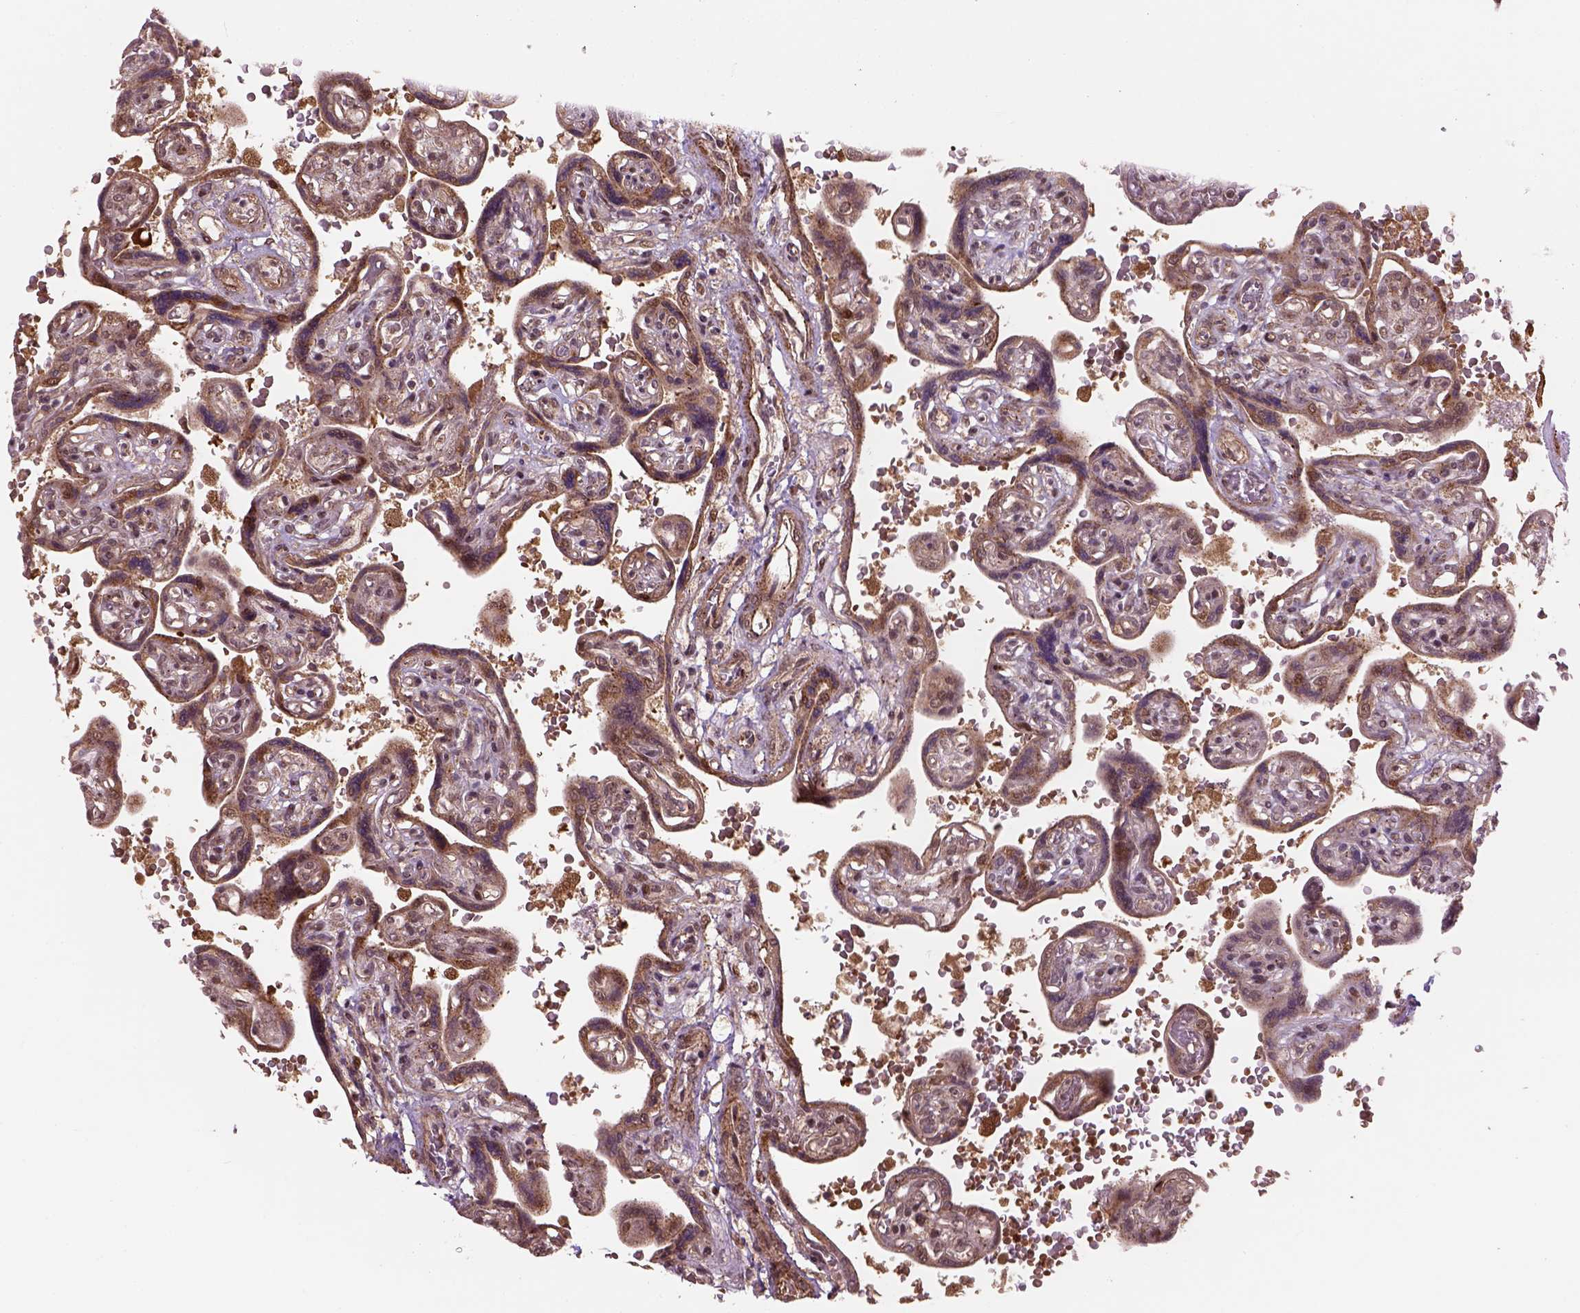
{"staining": {"intensity": "moderate", "quantity": "25%-75%", "location": "cytoplasmic/membranous,nuclear"}, "tissue": "placenta", "cell_type": "Decidual cells", "image_type": "normal", "snomed": [{"axis": "morphology", "description": "Normal tissue, NOS"}, {"axis": "topography", "description": "Placenta"}], "caption": "Placenta stained with a brown dye demonstrates moderate cytoplasmic/membranous,nuclear positive staining in about 25%-75% of decidual cells.", "gene": "PSMD11", "patient": {"sex": "female", "age": 32}}